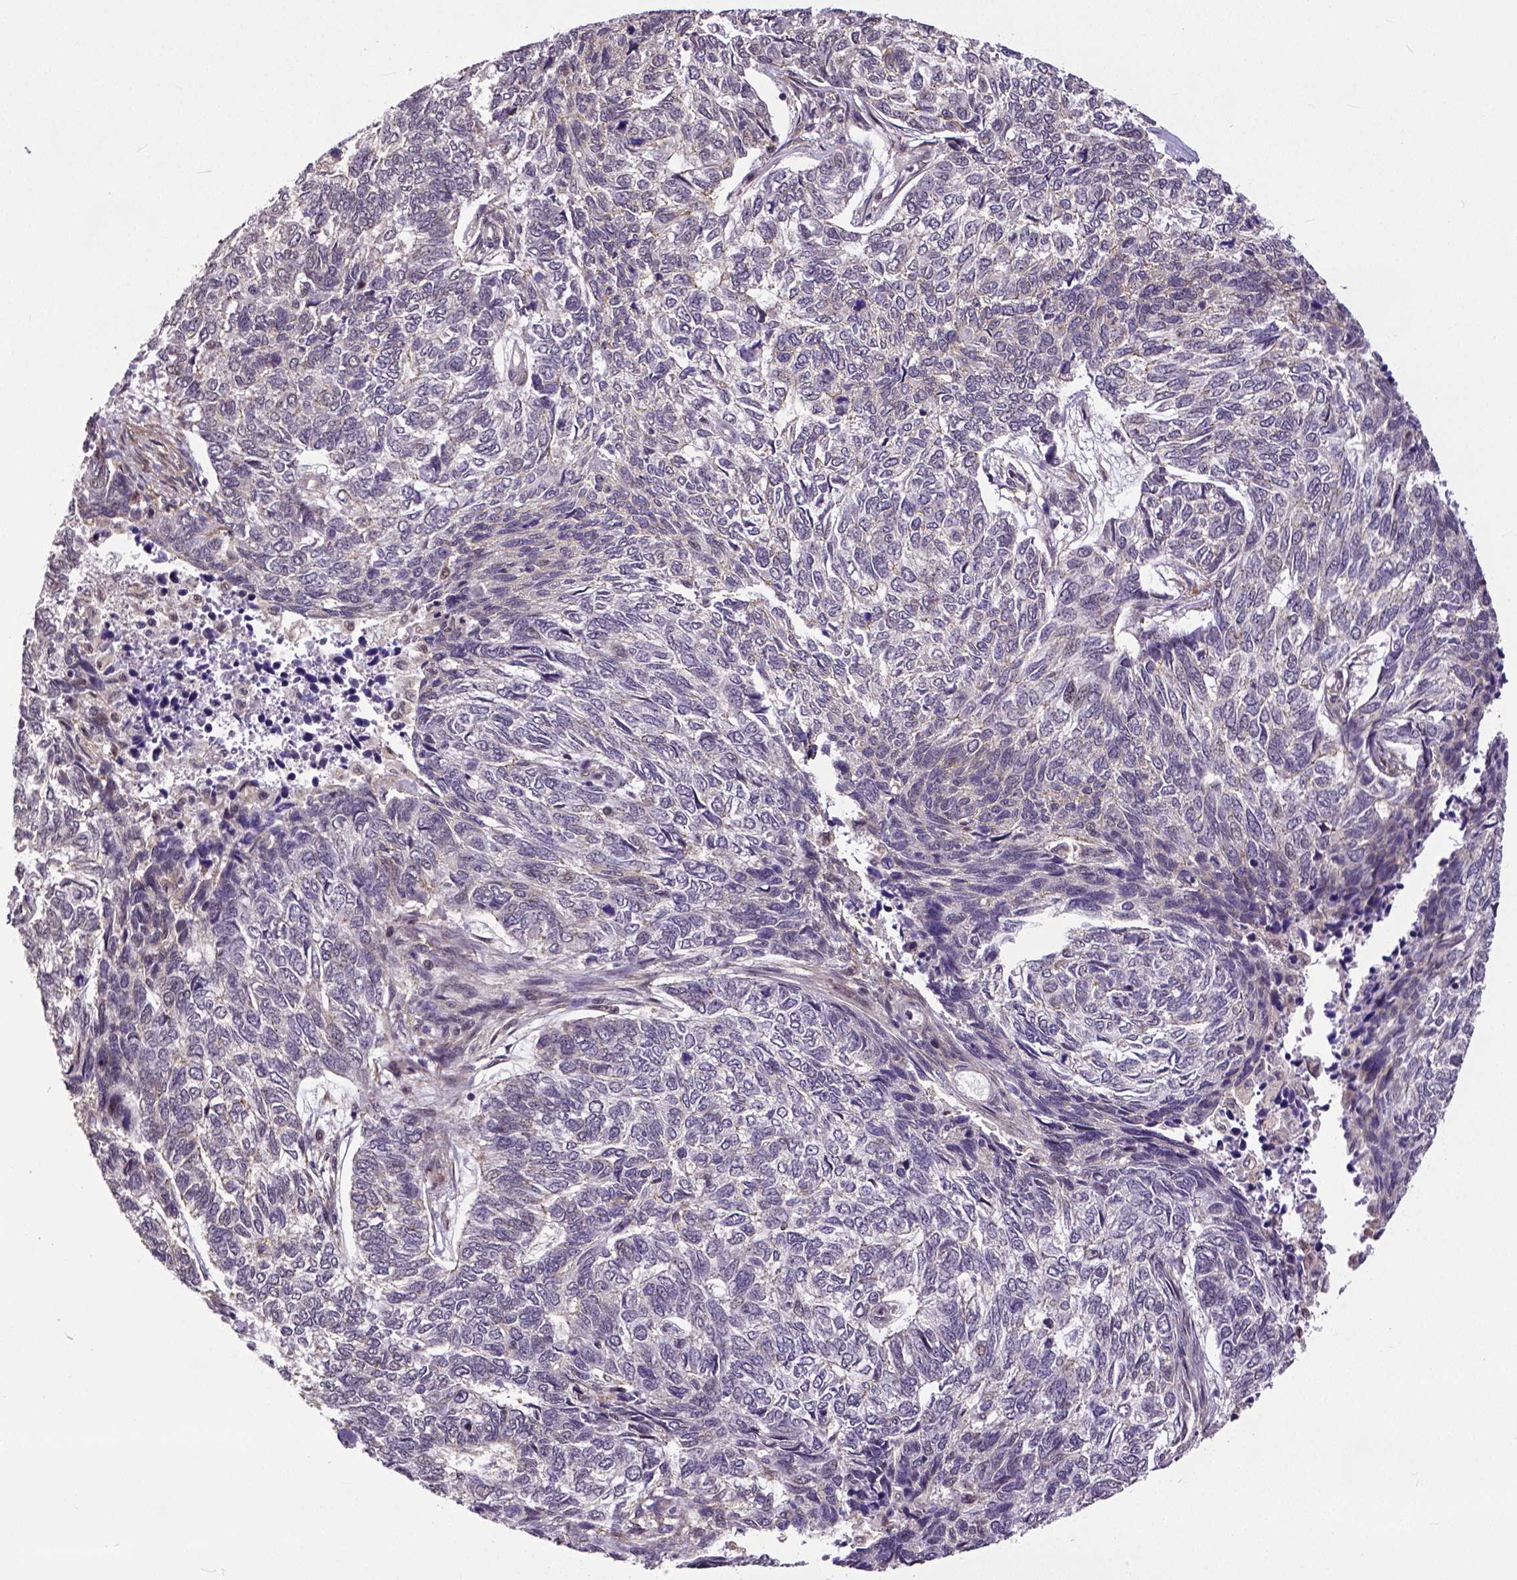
{"staining": {"intensity": "negative", "quantity": "none", "location": "none"}, "tissue": "skin cancer", "cell_type": "Tumor cells", "image_type": "cancer", "snomed": [{"axis": "morphology", "description": "Basal cell carcinoma"}, {"axis": "topography", "description": "Skin"}], "caption": "Micrograph shows no protein staining in tumor cells of skin cancer tissue.", "gene": "DICER1", "patient": {"sex": "female", "age": 65}}